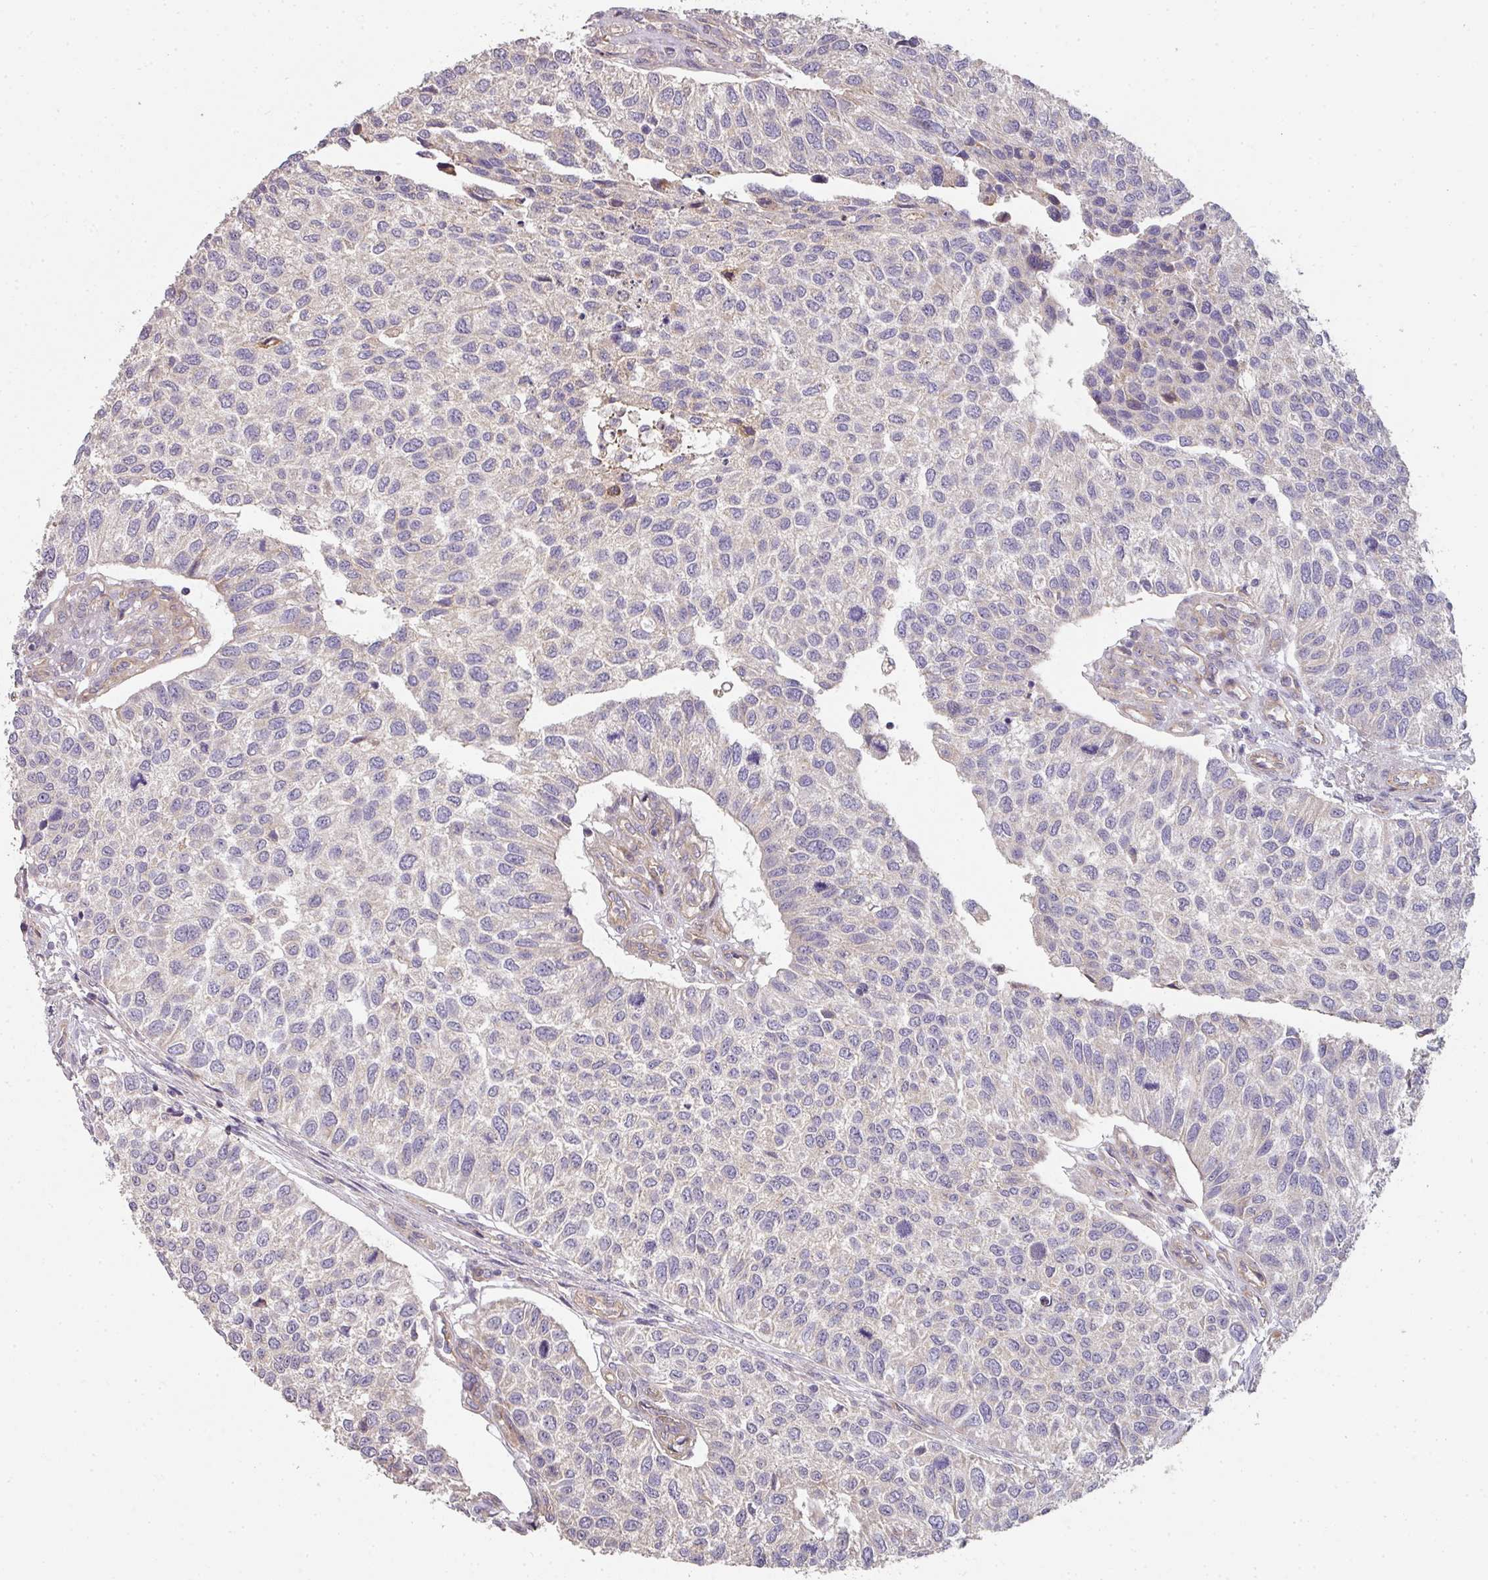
{"staining": {"intensity": "negative", "quantity": "none", "location": "none"}, "tissue": "urothelial cancer", "cell_type": "Tumor cells", "image_type": "cancer", "snomed": [{"axis": "morphology", "description": "Urothelial carcinoma, NOS"}, {"axis": "topography", "description": "Urinary bladder"}], "caption": "There is no significant expression in tumor cells of transitional cell carcinoma.", "gene": "PCDH1", "patient": {"sex": "male", "age": 55}}